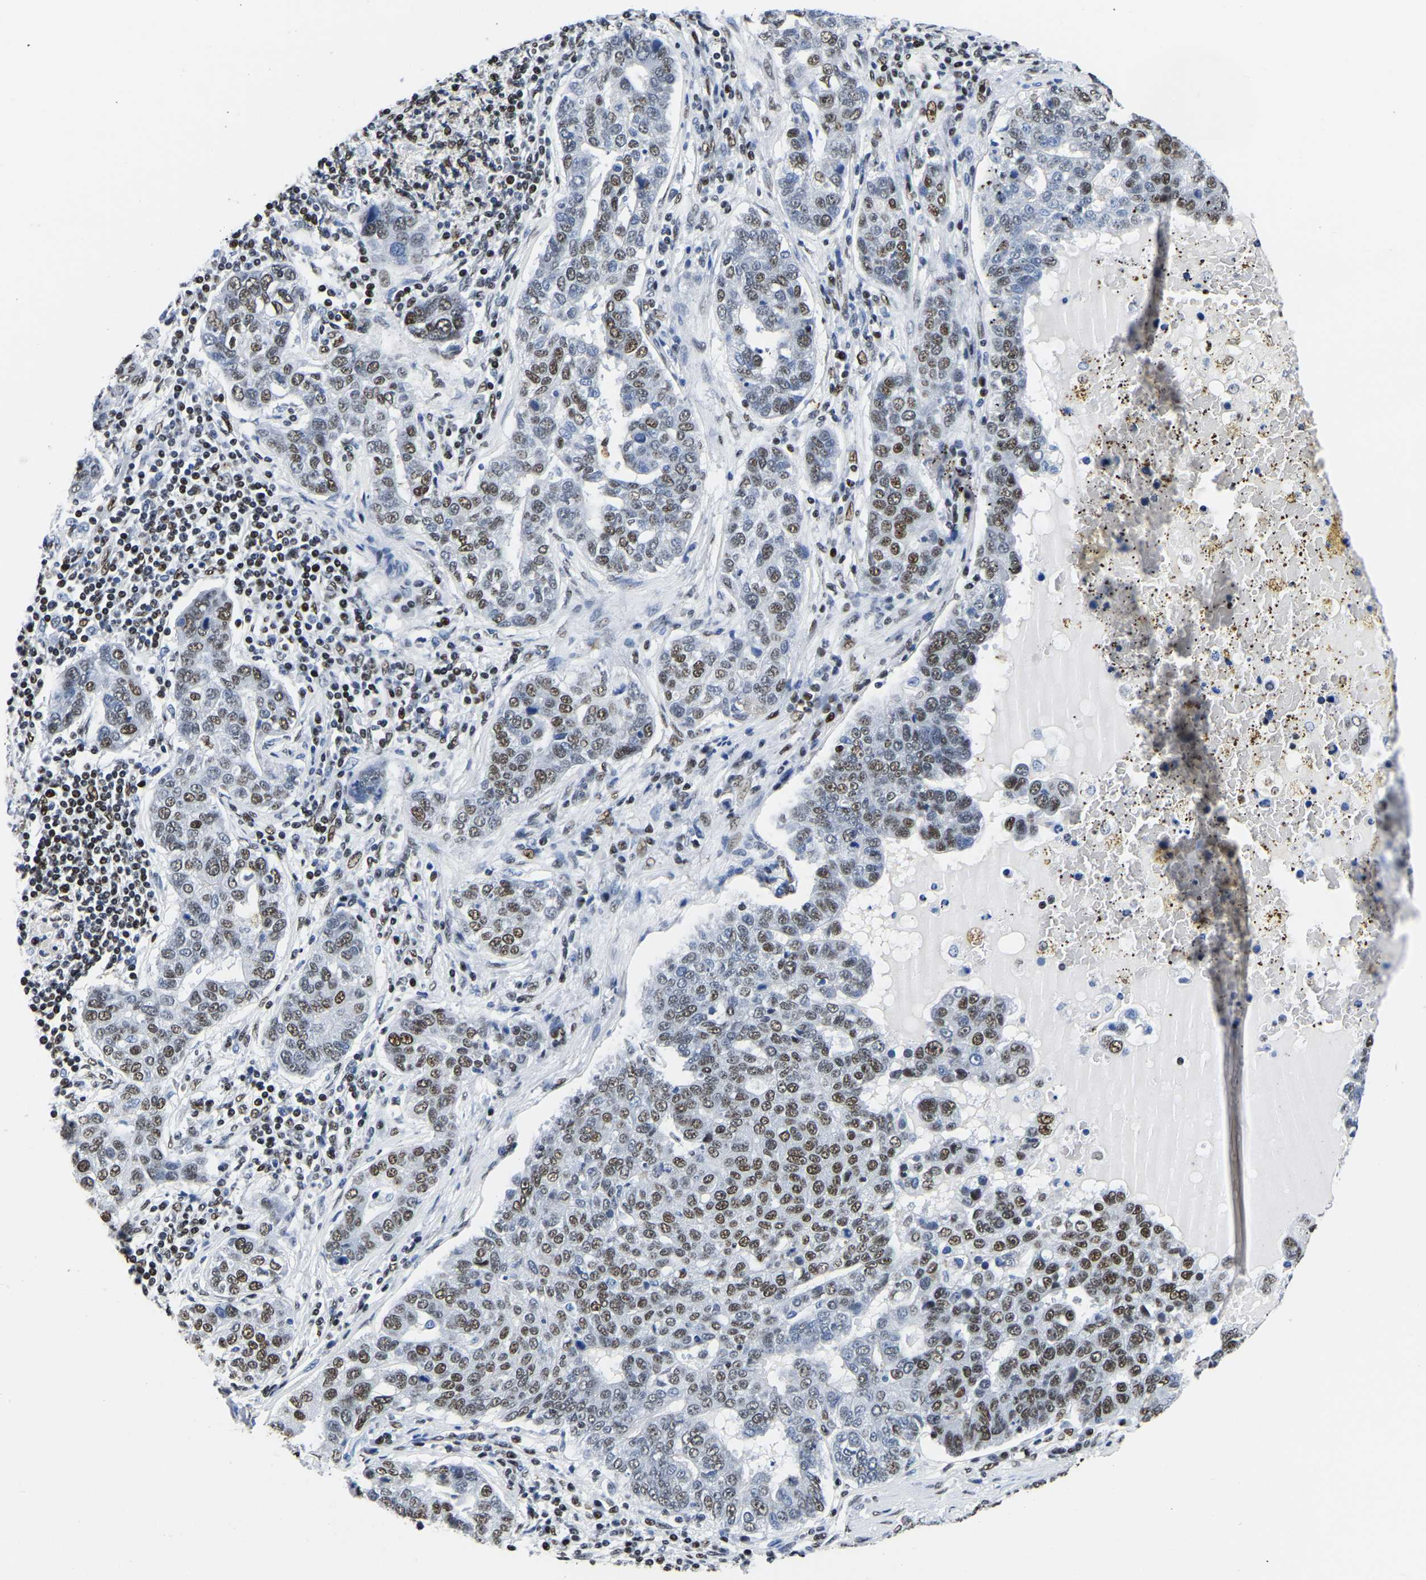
{"staining": {"intensity": "moderate", "quantity": "25%-75%", "location": "nuclear"}, "tissue": "pancreatic cancer", "cell_type": "Tumor cells", "image_type": "cancer", "snomed": [{"axis": "morphology", "description": "Adenocarcinoma, NOS"}, {"axis": "topography", "description": "Pancreas"}], "caption": "Protein positivity by IHC demonstrates moderate nuclear expression in approximately 25%-75% of tumor cells in pancreatic cancer (adenocarcinoma).", "gene": "UBA1", "patient": {"sex": "female", "age": 61}}